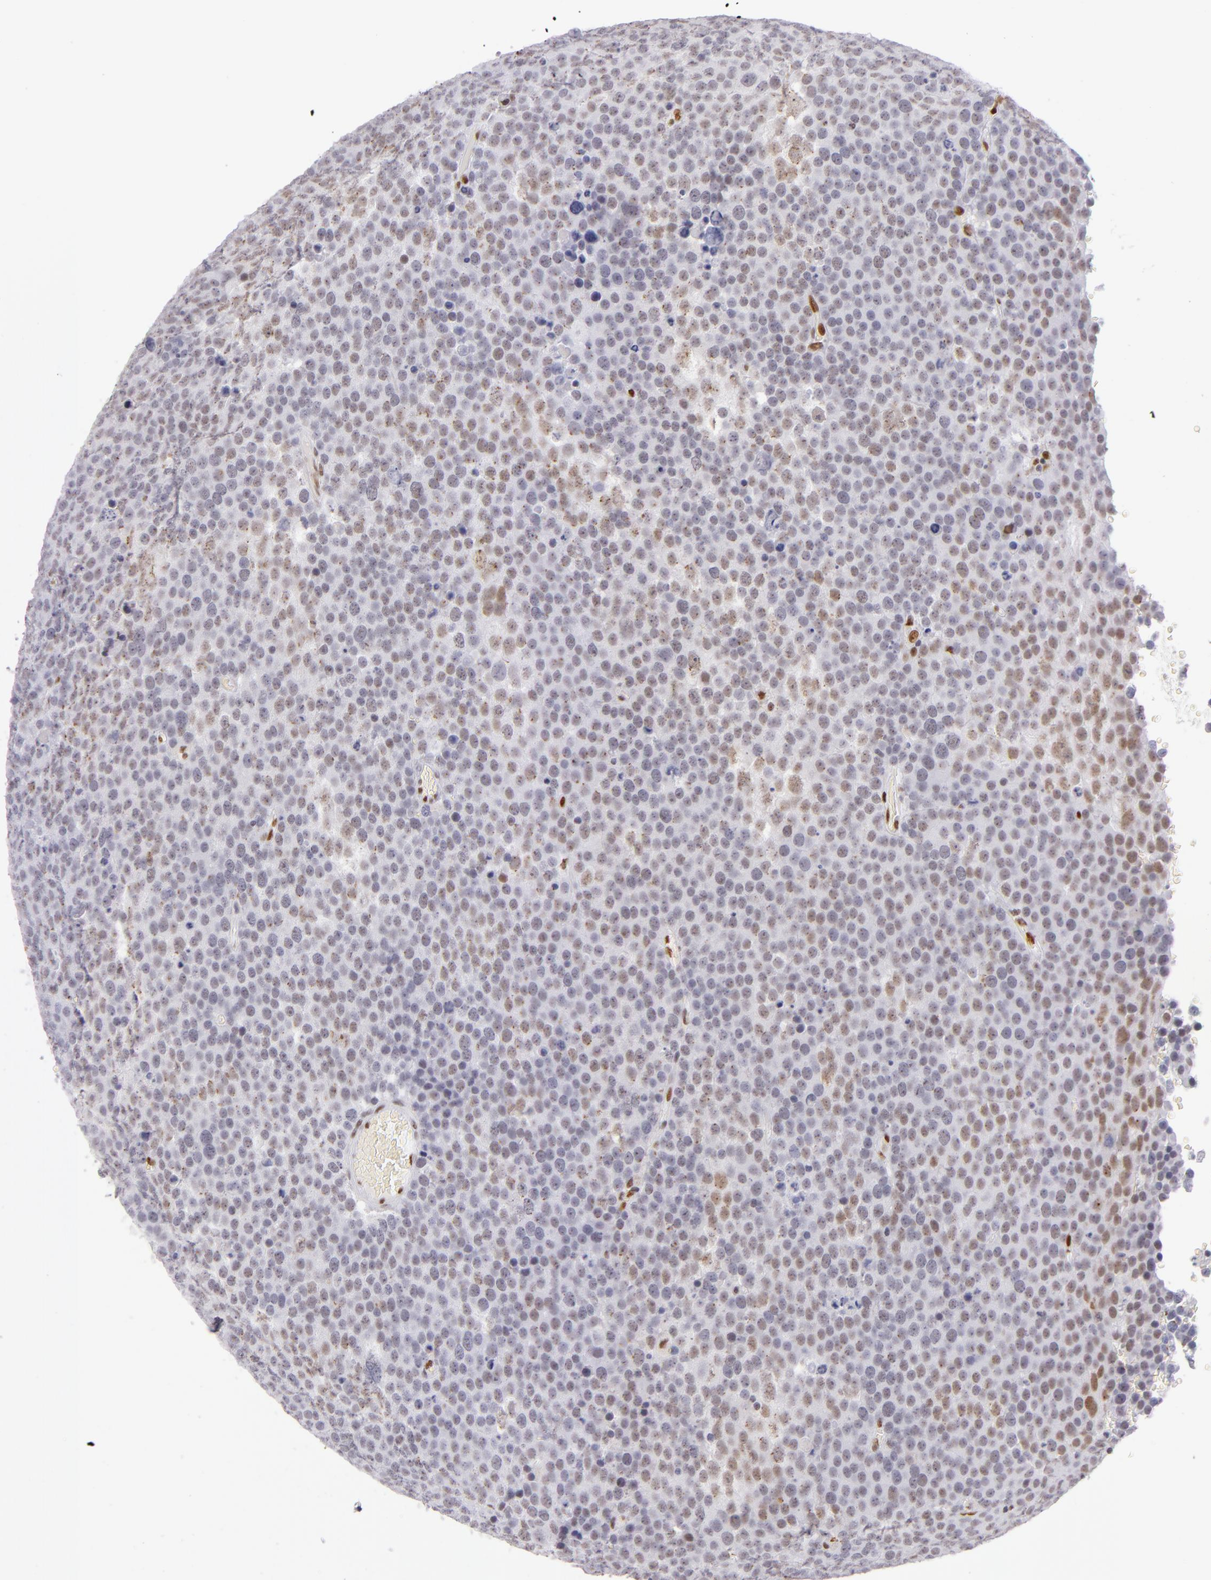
{"staining": {"intensity": "weak", "quantity": "25%-75%", "location": "nuclear"}, "tissue": "testis cancer", "cell_type": "Tumor cells", "image_type": "cancer", "snomed": [{"axis": "morphology", "description": "Seminoma, NOS"}, {"axis": "topography", "description": "Testis"}], "caption": "Immunohistochemical staining of testis cancer reveals weak nuclear protein expression in about 25%-75% of tumor cells.", "gene": "TOP3A", "patient": {"sex": "male", "age": 71}}